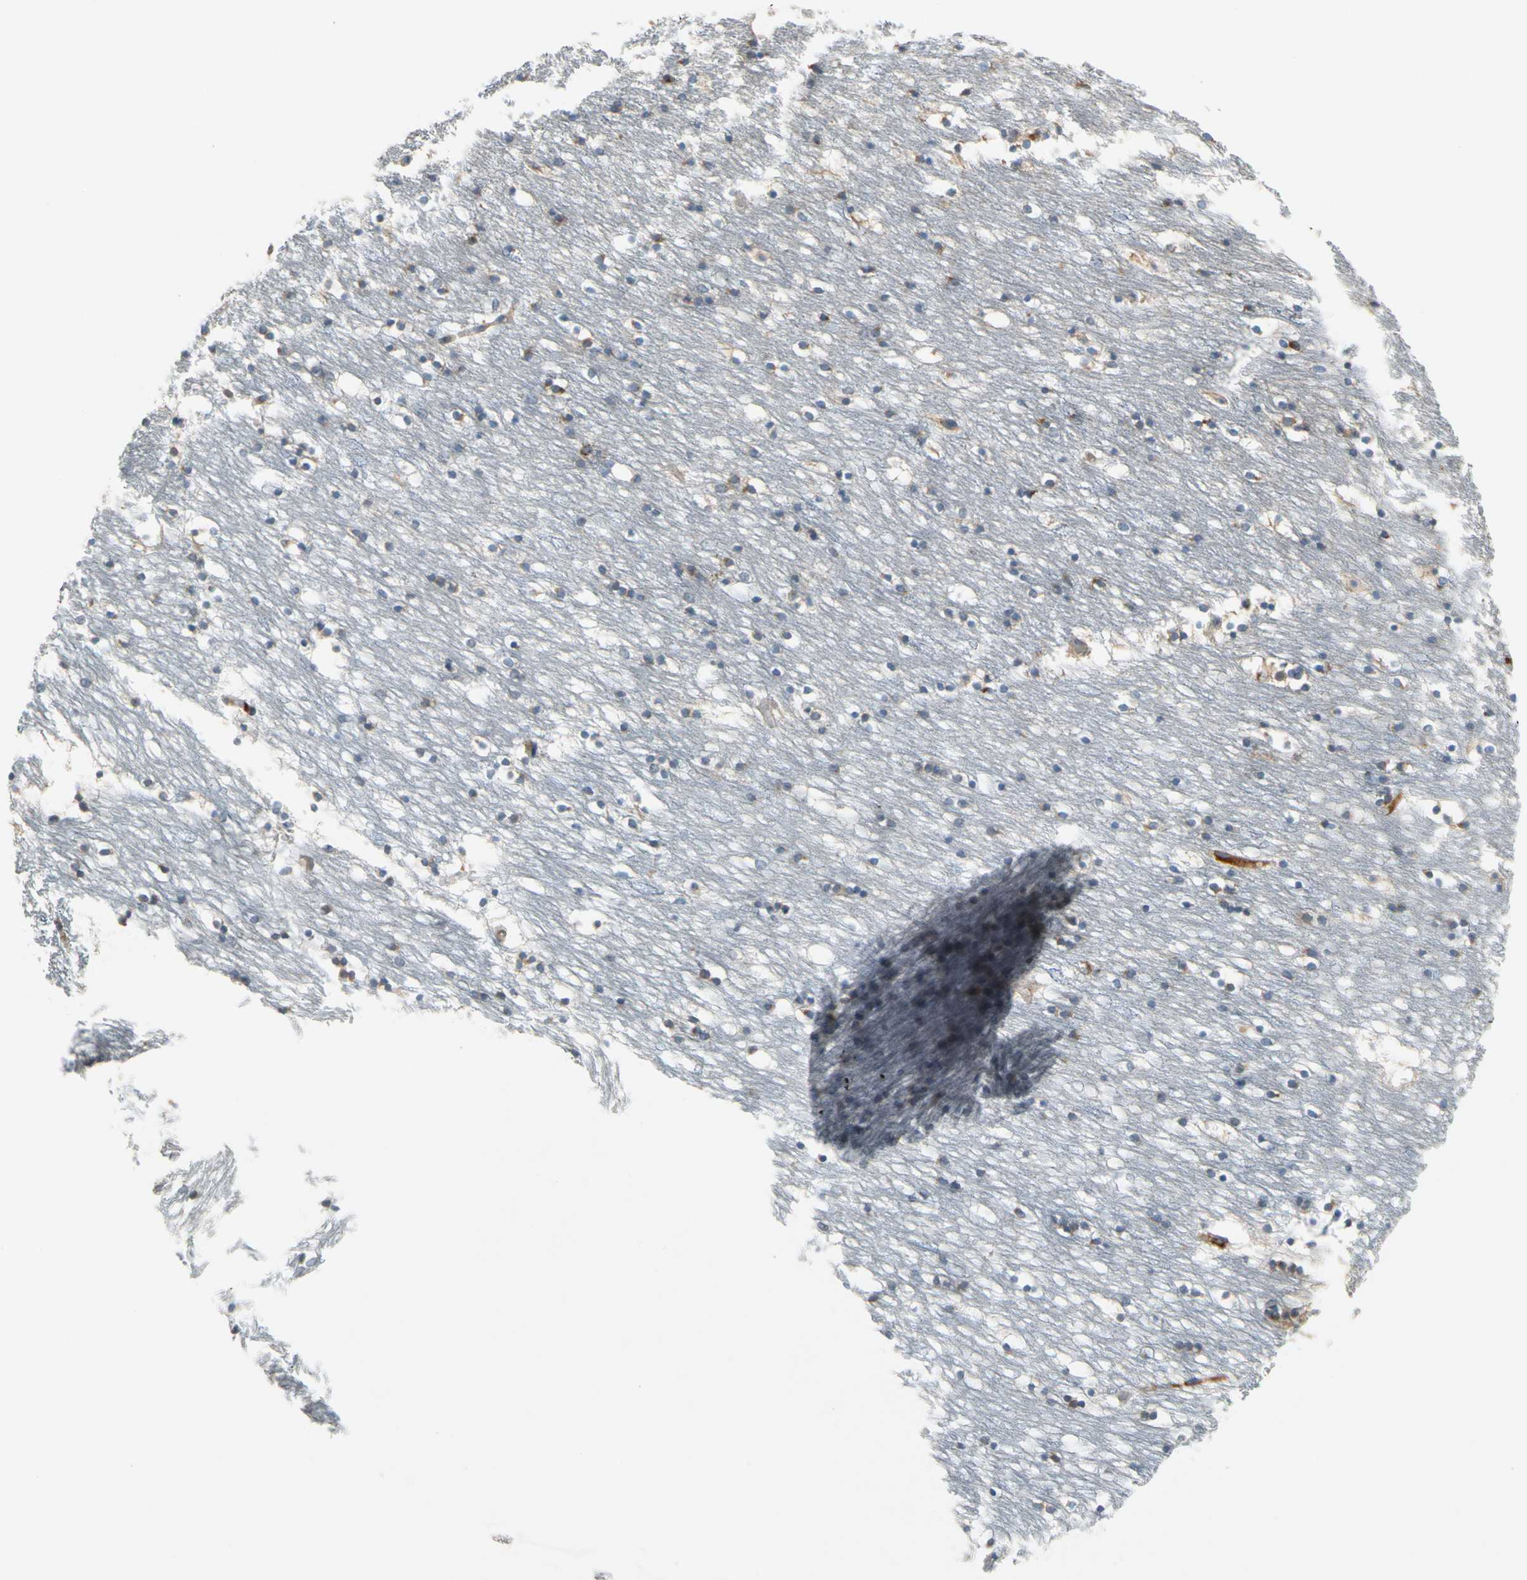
{"staining": {"intensity": "moderate", "quantity": "<25%", "location": "cytoplasmic/membranous"}, "tissue": "caudate", "cell_type": "Glial cells", "image_type": "normal", "snomed": [{"axis": "morphology", "description": "Normal tissue, NOS"}, {"axis": "topography", "description": "Lateral ventricle wall"}], "caption": "A brown stain highlights moderate cytoplasmic/membranous expression of a protein in glial cells of normal caudate.", "gene": "CNDP1", "patient": {"sex": "male", "age": 45}}